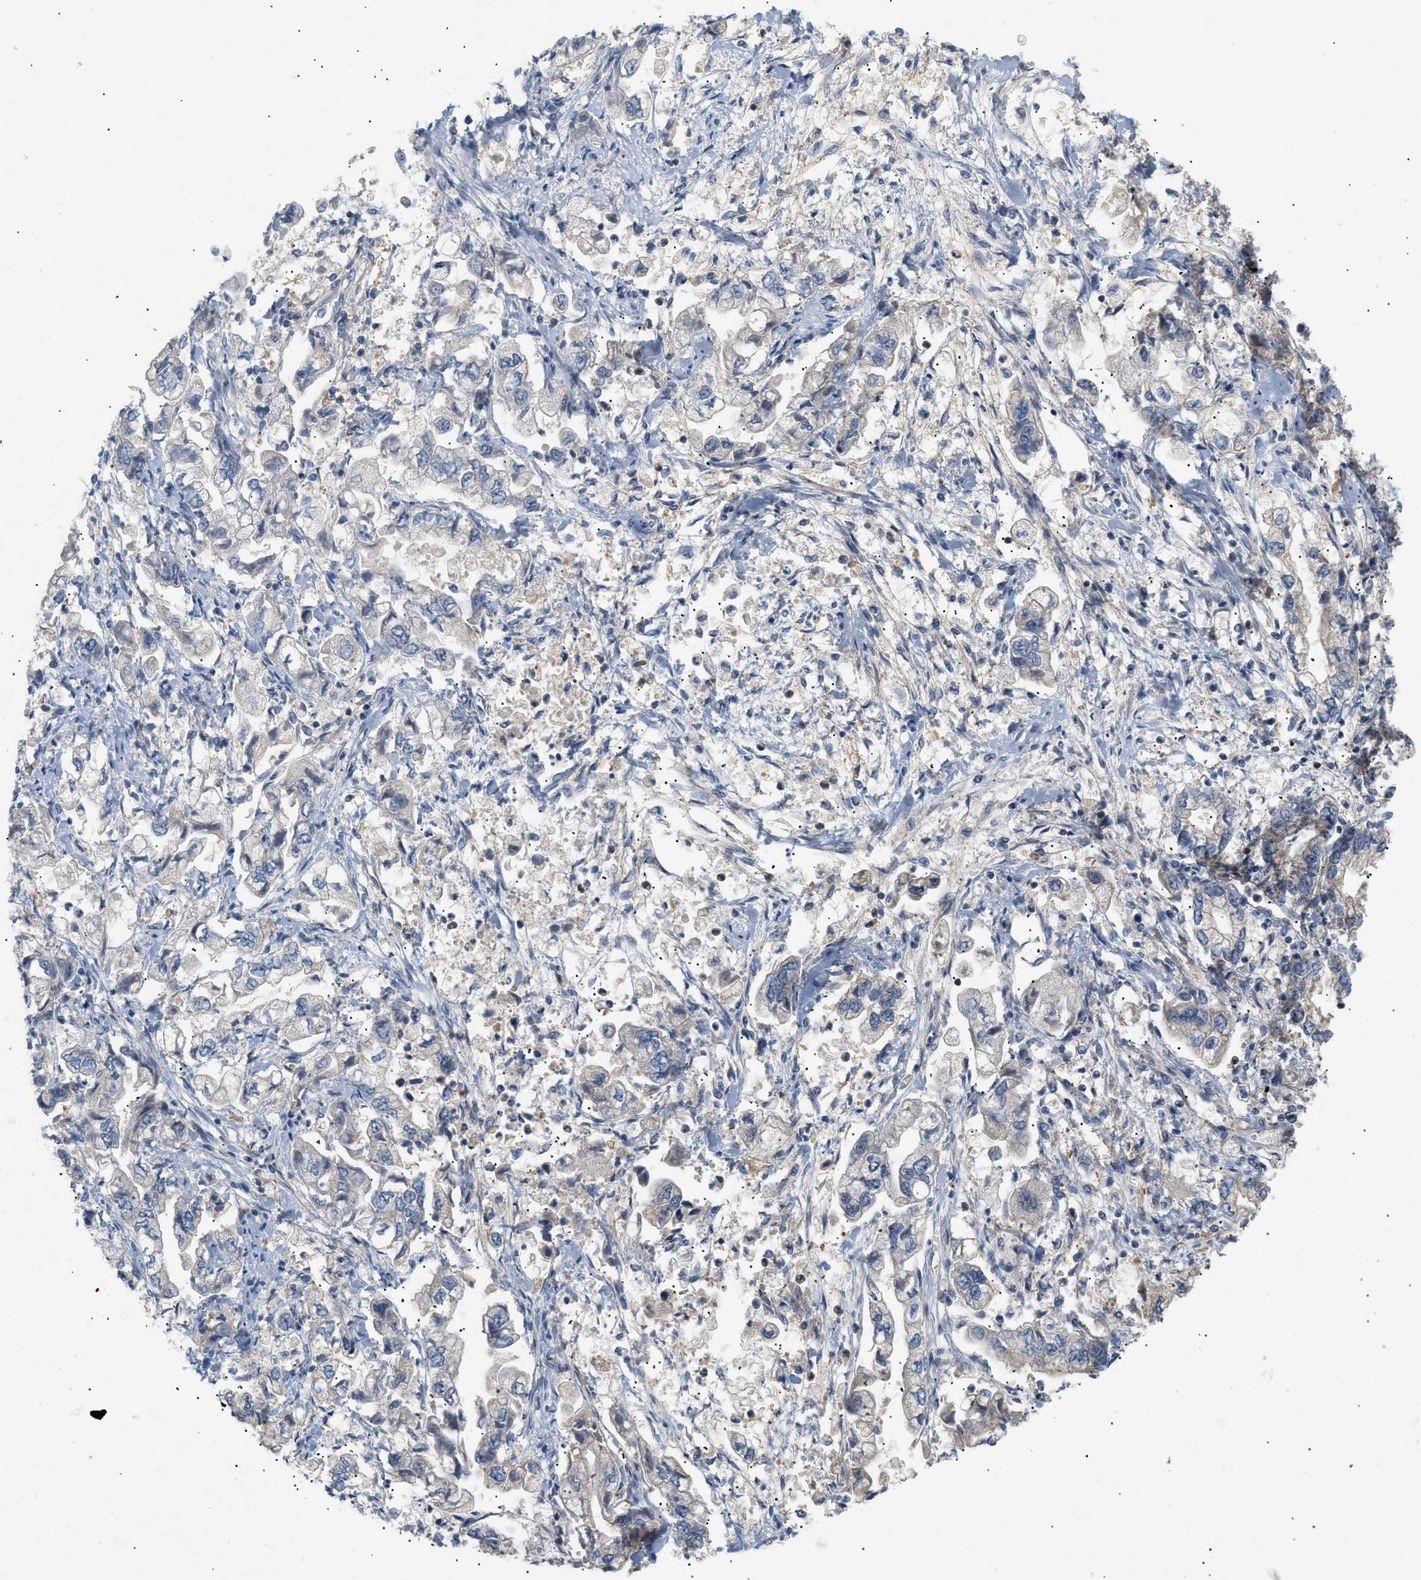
{"staining": {"intensity": "negative", "quantity": "none", "location": "none"}, "tissue": "stomach cancer", "cell_type": "Tumor cells", "image_type": "cancer", "snomed": [{"axis": "morphology", "description": "Normal tissue, NOS"}, {"axis": "morphology", "description": "Adenocarcinoma, NOS"}, {"axis": "topography", "description": "Stomach"}], "caption": "Immunohistochemistry (IHC) of human stomach adenocarcinoma demonstrates no staining in tumor cells.", "gene": "FARS2", "patient": {"sex": "male", "age": 62}}